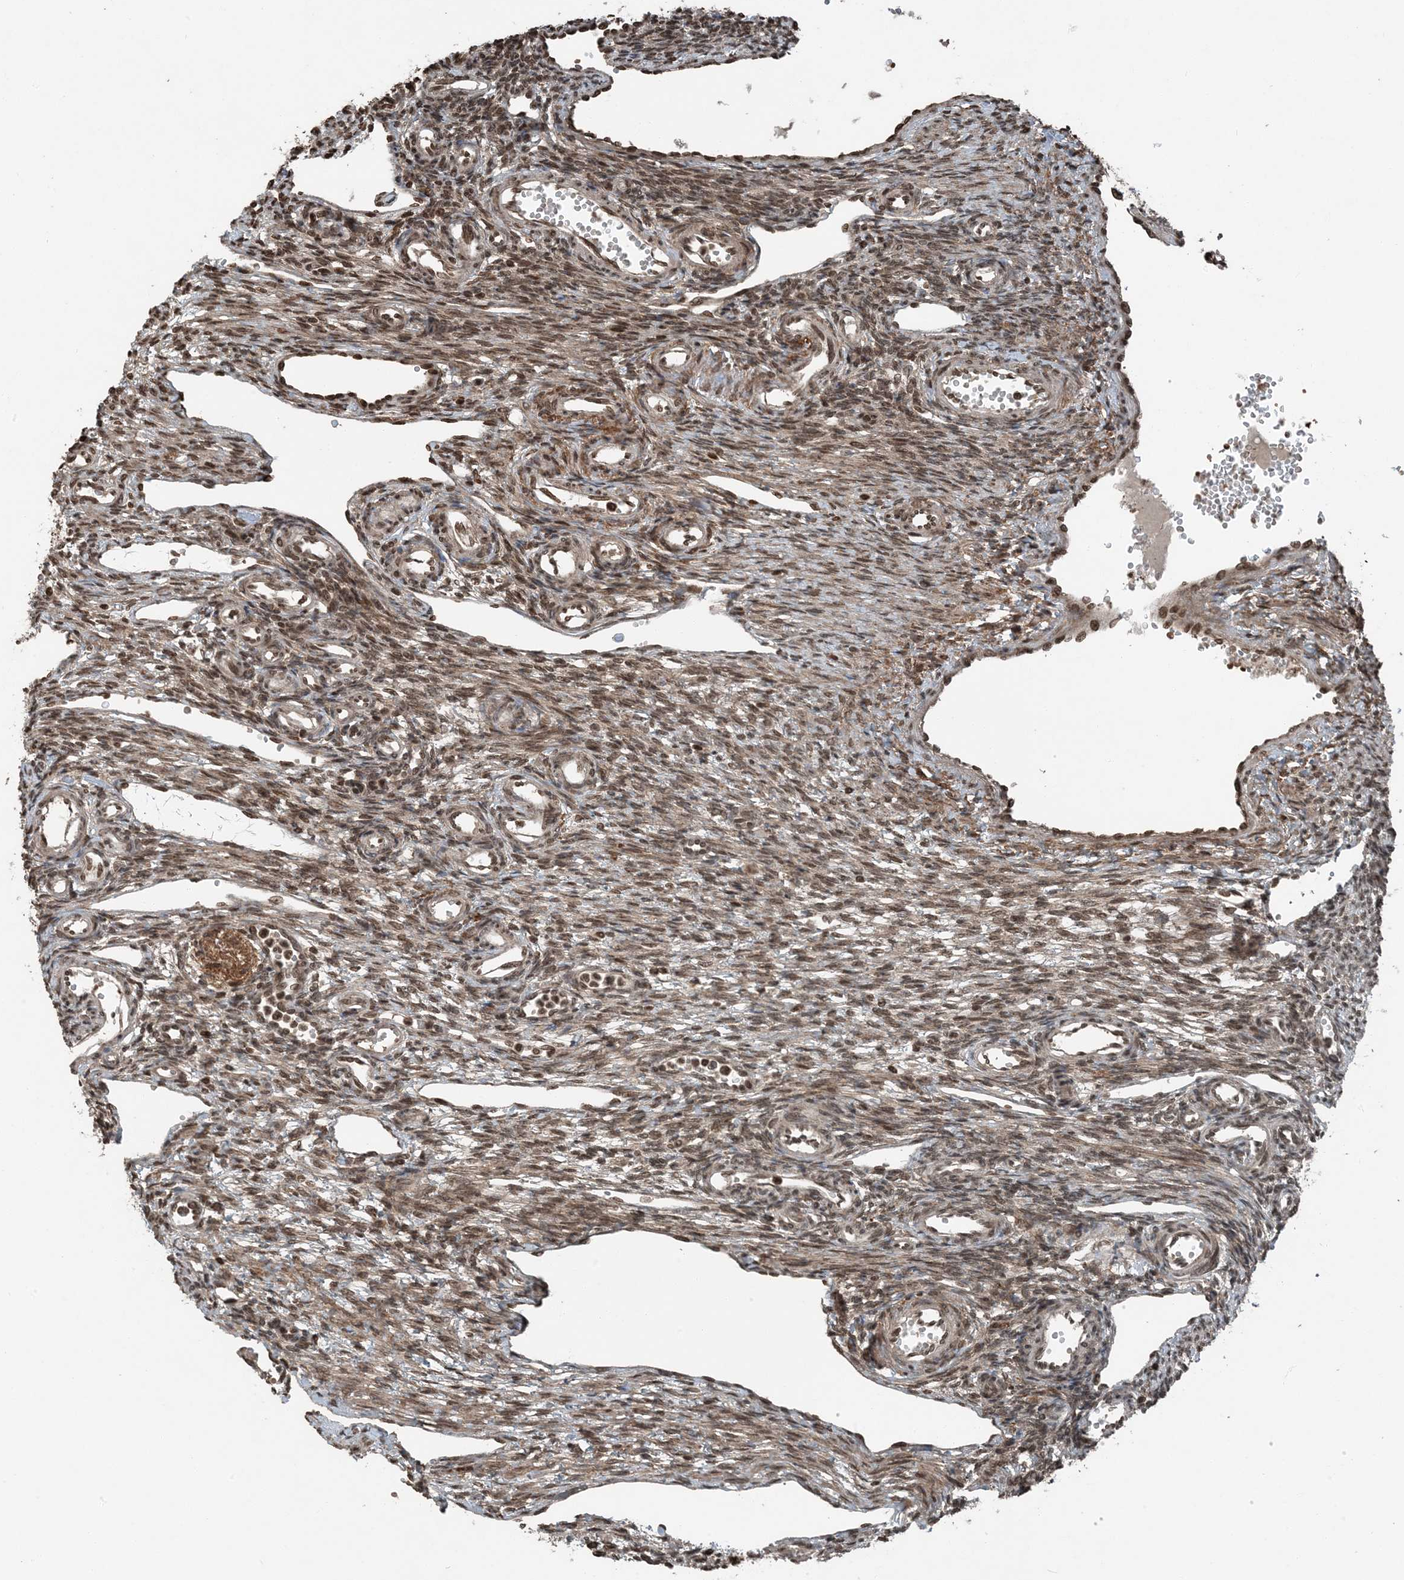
{"staining": {"intensity": "moderate", "quantity": ">75%", "location": "nuclear"}, "tissue": "ovary", "cell_type": "Follicle cells", "image_type": "normal", "snomed": [{"axis": "morphology", "description": "Normal tissue, NOS"}, {"axis": "morphology", "description": "Cyst, NOS"}, {"axis": "topography", "description": "Ovary"}], "caption": "Ovary was stained to show a protein in brown. There is medium levels of moderate nuclear staining in approximately >75% of follicle cells. Using DAB (brown) and hematoxylin (blue) stains, captured at high magnification using brightfield microscopy.", "gene": "ZFAND2B", "patient": {"sex": "female", "age": 33}}